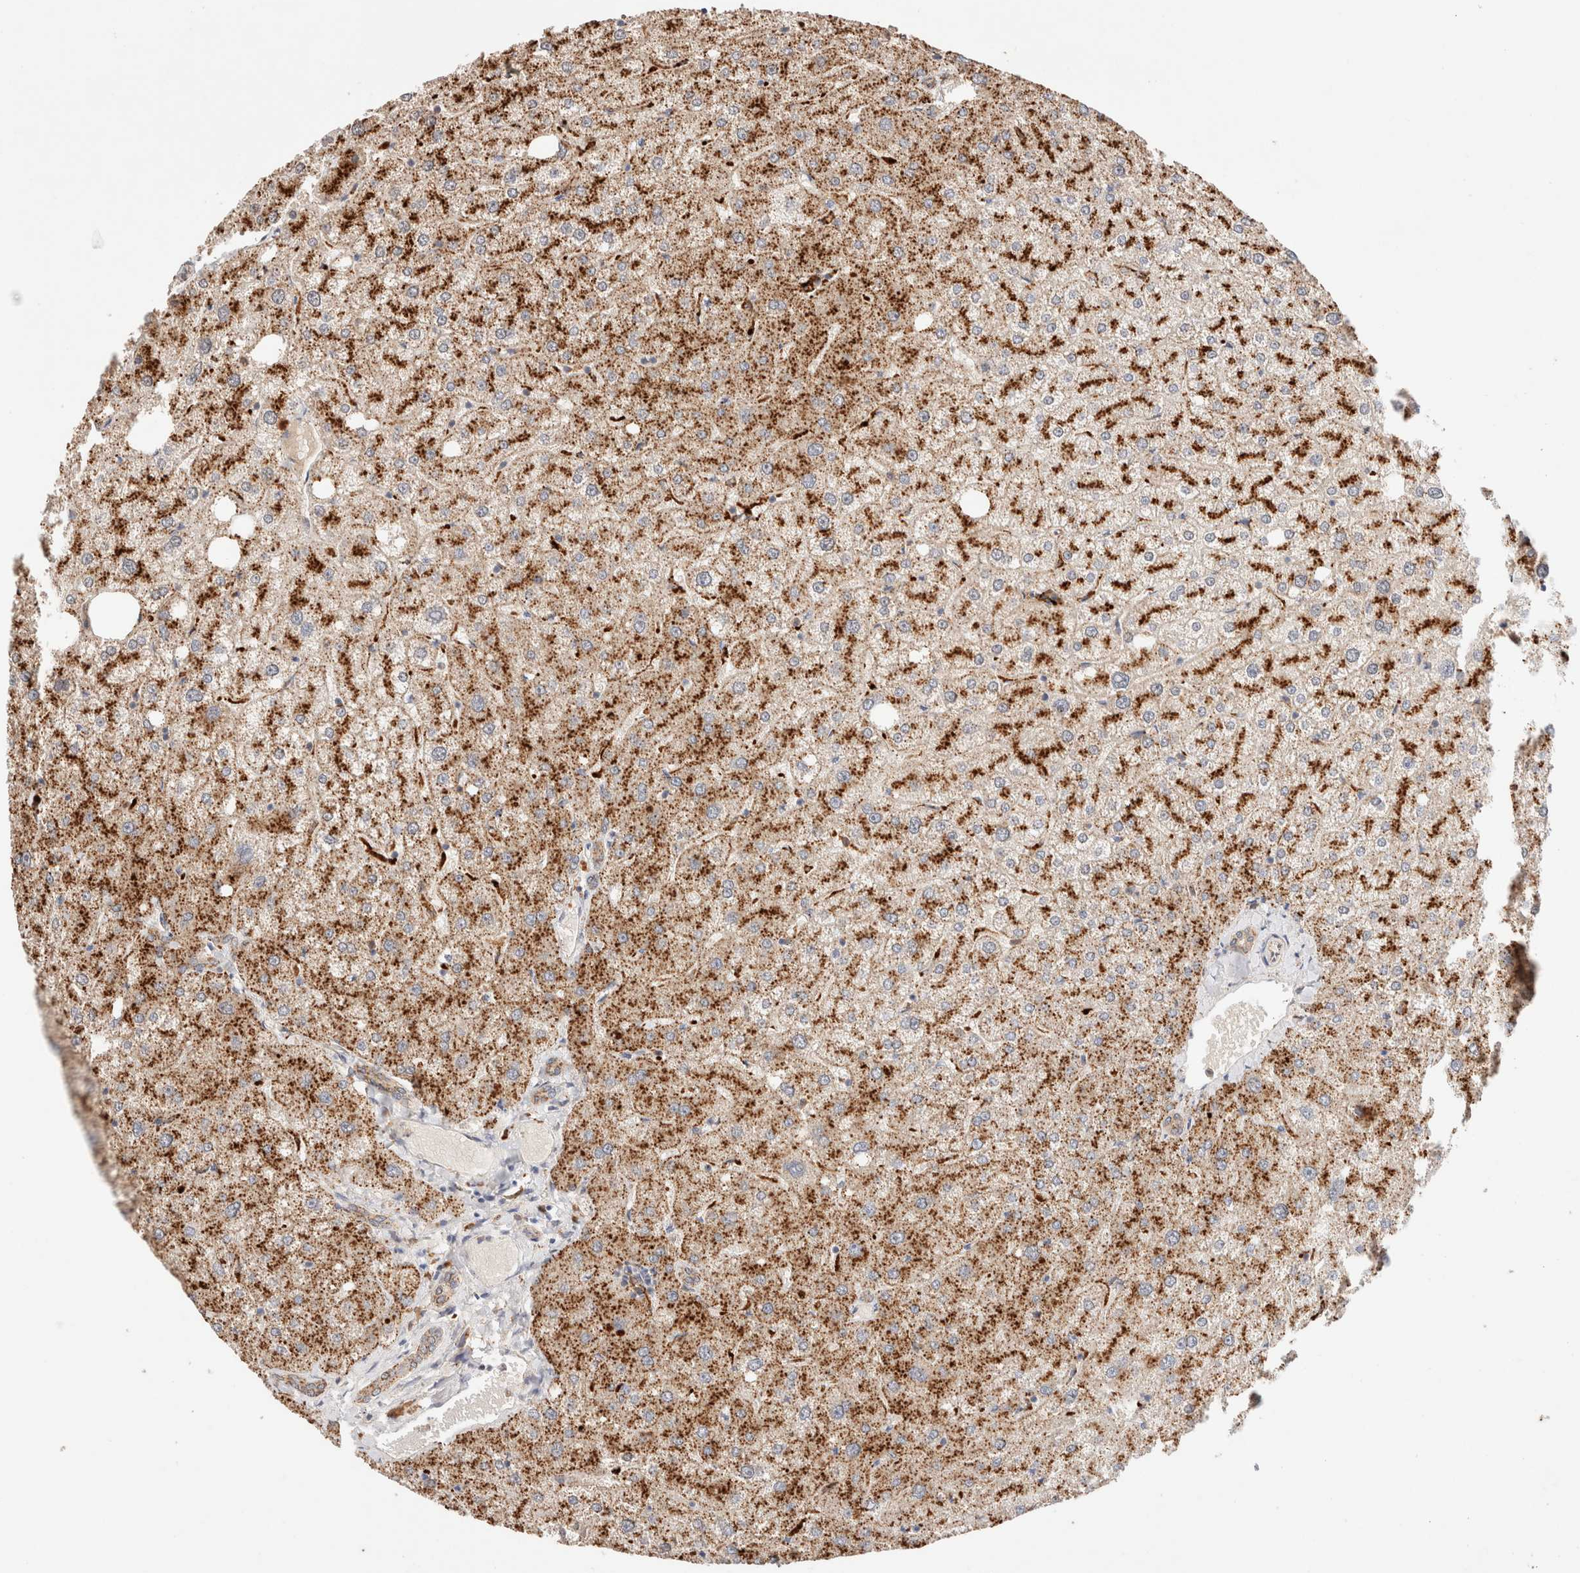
{"staining": {"intensity": "moderate", "quantity": ">75%", "location": "cytoplasmic/membranous"}, "tissue": "liver", "cell_type": "Cholangiocytes", "image_type": "normal", "snomed": [{"axis": "morphology", "description": "Normal tissue, NOS"}, {"axis": "topography", "description": "Liver"}], "caption": "Immunohistochemical staining of unremarkable liver shows moderate cytoplasmic/membranous protein expression in approximately >75% of cholangiocytes.", "gene": "RABEPK", "patient": {"sex": "male", "age": 73}}